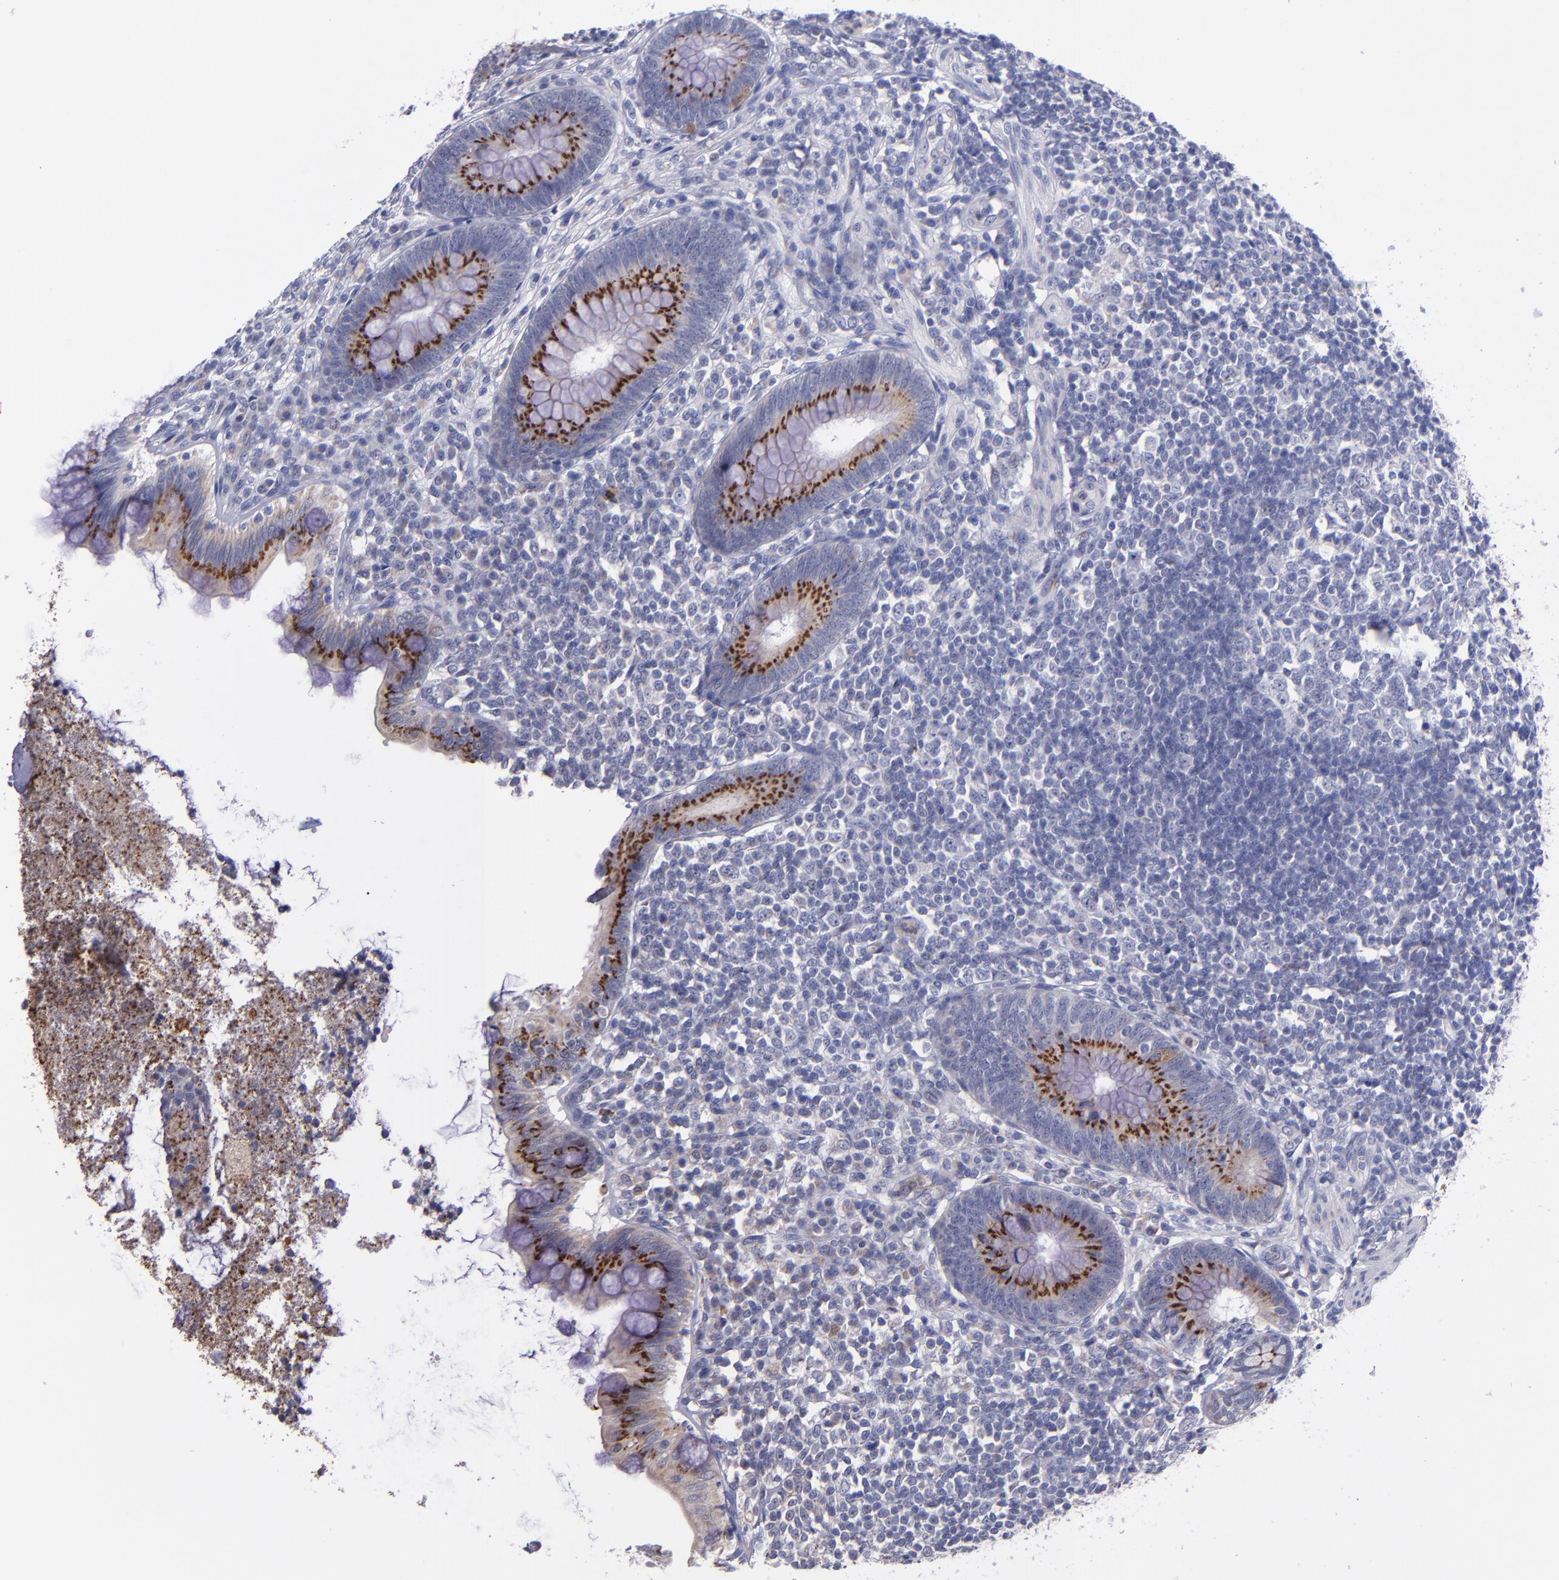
{"staining": {"intensity": "strong", "quantity": ">75%", "location": "cytoplasmic/membranous"}, "tissue": "appendix", "cell_type": "Glandular cells", "image_type": "normal", "snomed": [{"axis": "morphology", "description": "Normal tissue, NOS"}, {"axis": "topography", "description": "Appendix"}], "caption": "High-magnification brightfield microscopy of benign appendix stained with DAB (brown) and counterstained with hematoxylin (blue). glandular cells exhibit strong cytoplasmic/membranous positivity is seen in about>75% of cells.", "gene": "RAB41", "patient": {"sex": "female", "age": 66}}